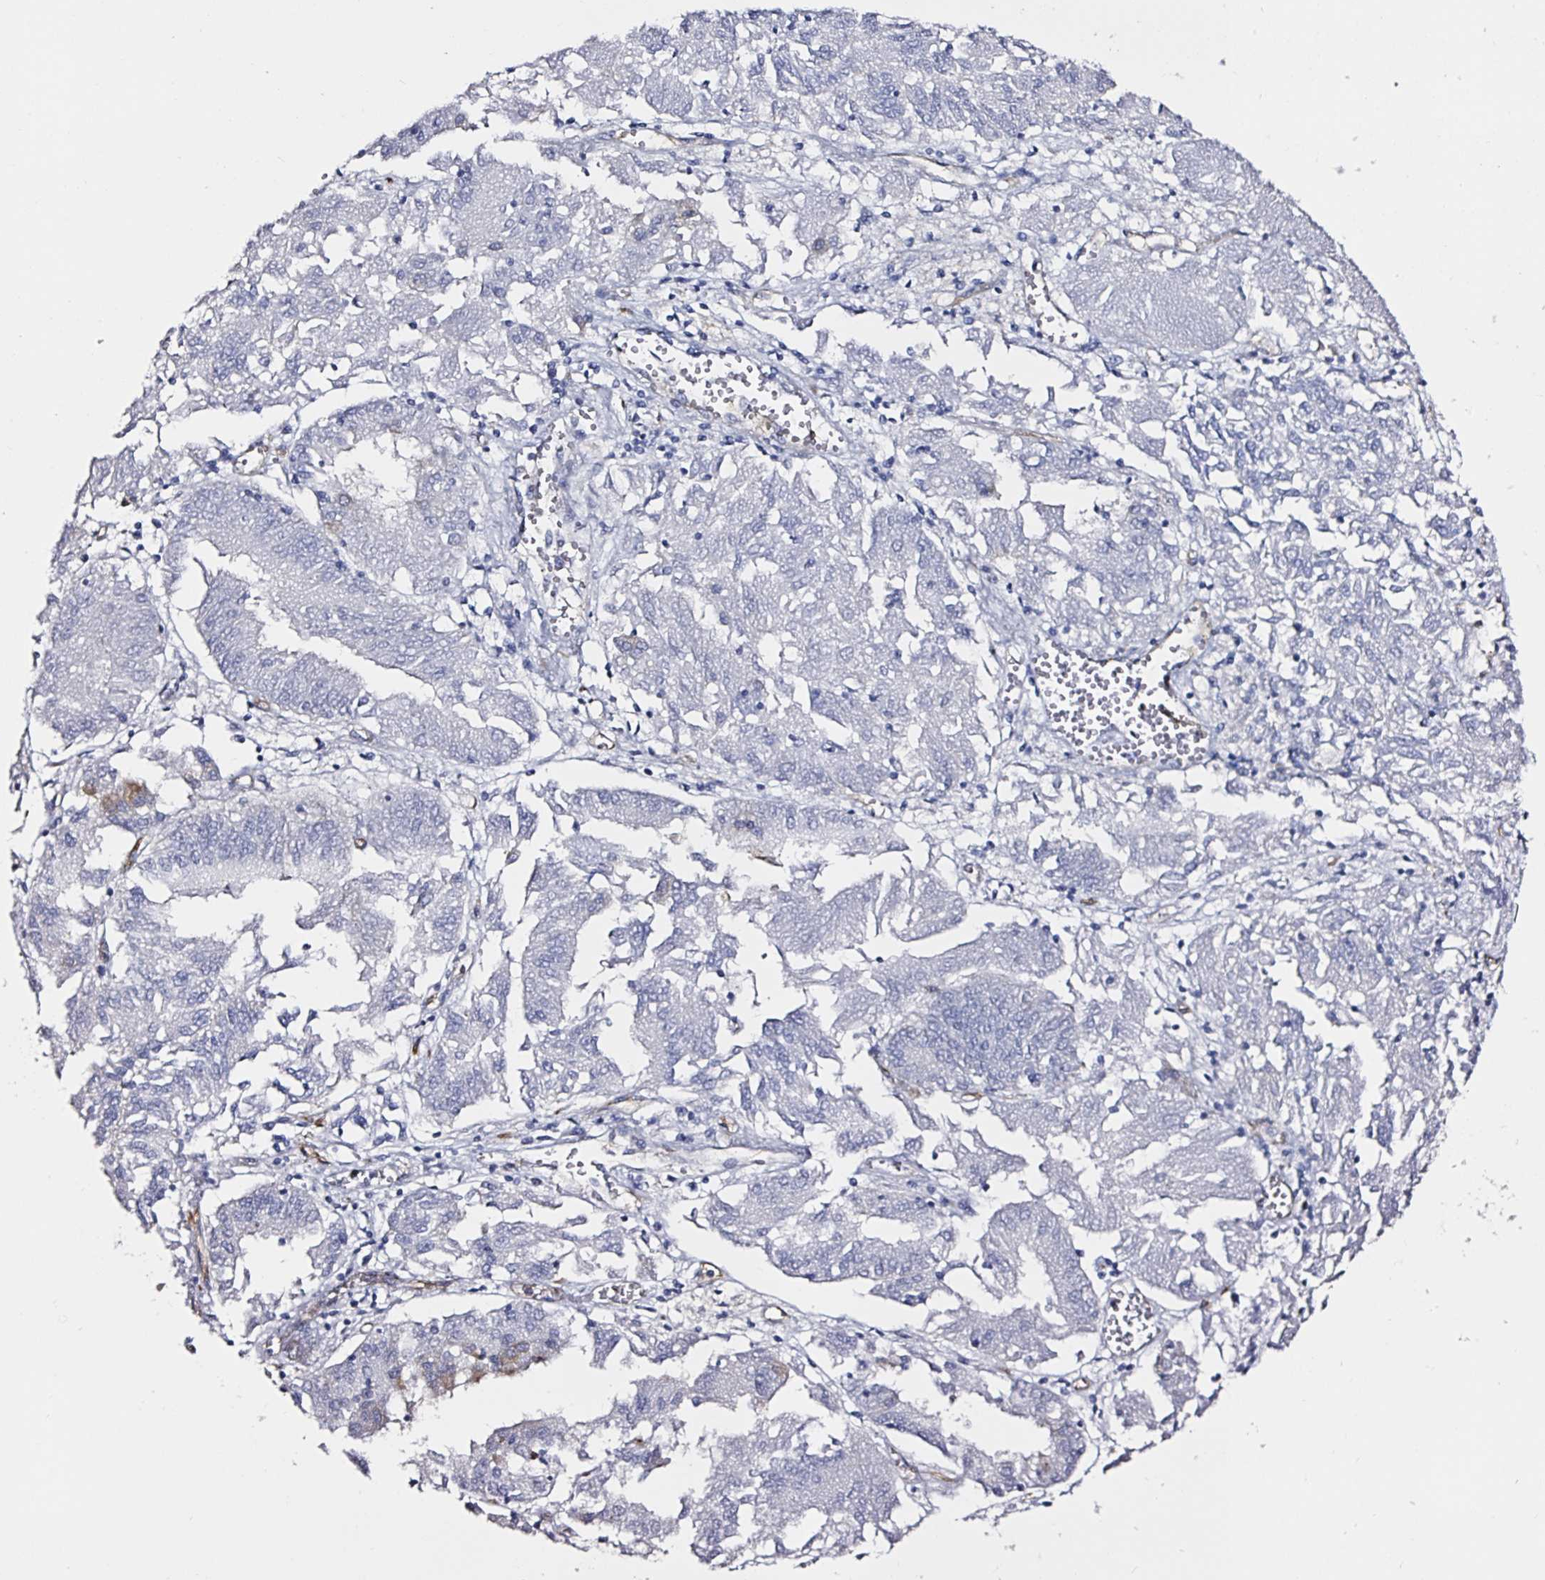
{"staining": {"intensity": "negative", "quantity": "none", "location": "none"}, "tissue": "endometrial cancer", "cell_type": "Tumor cells", "image_type": "cancer", "snomed": [{"axis": "morphology", "description": "Adenocarcinoma, NOS"}, {"axis": "topography", "description": "Endometrium"}], "caption": "Immunohistochemistry (IHC) micrograph of neoplastic tissue: human endometrial cancer stained with DAB exhibits no significant protein expression in tumor cells. (Immunohistochemistry, brightfield microscopy, high magnification).", "gene": "ACSBG2", "patient": {"sex": "female", "age": 54}}